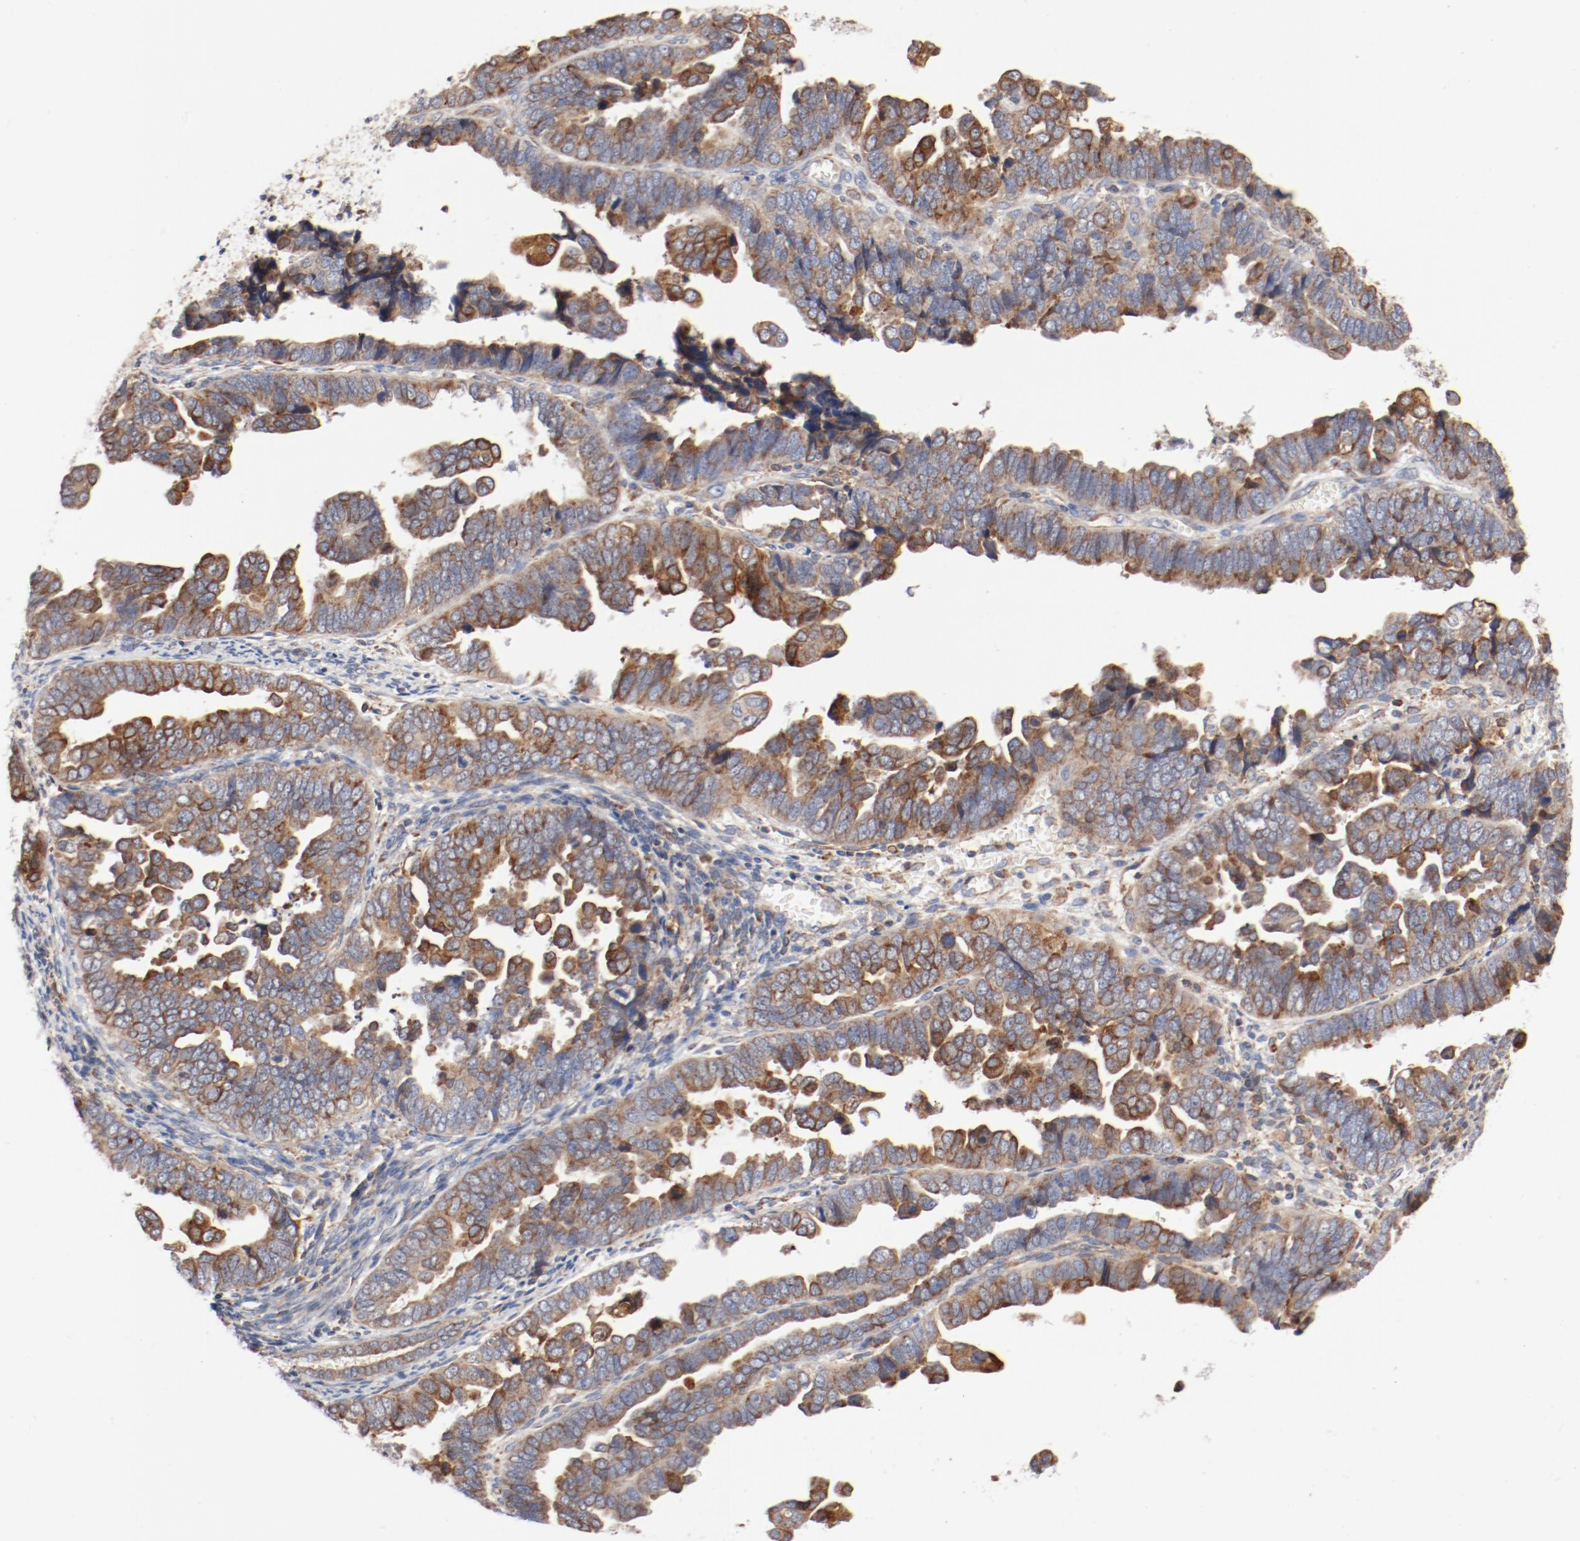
{"staining": {"intensity": "moderate", "quantity": ">75%", "location": "cytoplasmic/membranous"}, "tissue": "endometrial cancer", "cell_type": "Tumor cells", "image_type": "cancer", "snomed": [{"axis": "morphology", "description": "Adenocarcinoma, NOS"}, {"axis": "topography", "description": "Endometrium"}], "caption": "A histopathology image of human endometrial adenocarcinoma stained for a protein displays moderate cytoplasmic/membranous brown staining in tumor cells. The staining is performed using DAB brown chromogen to label protein expression. The nuclei are counter-stained blue using hematoxylin.", "gene": "PDPK1", "patient": {"sex": "female", "age": 75}}